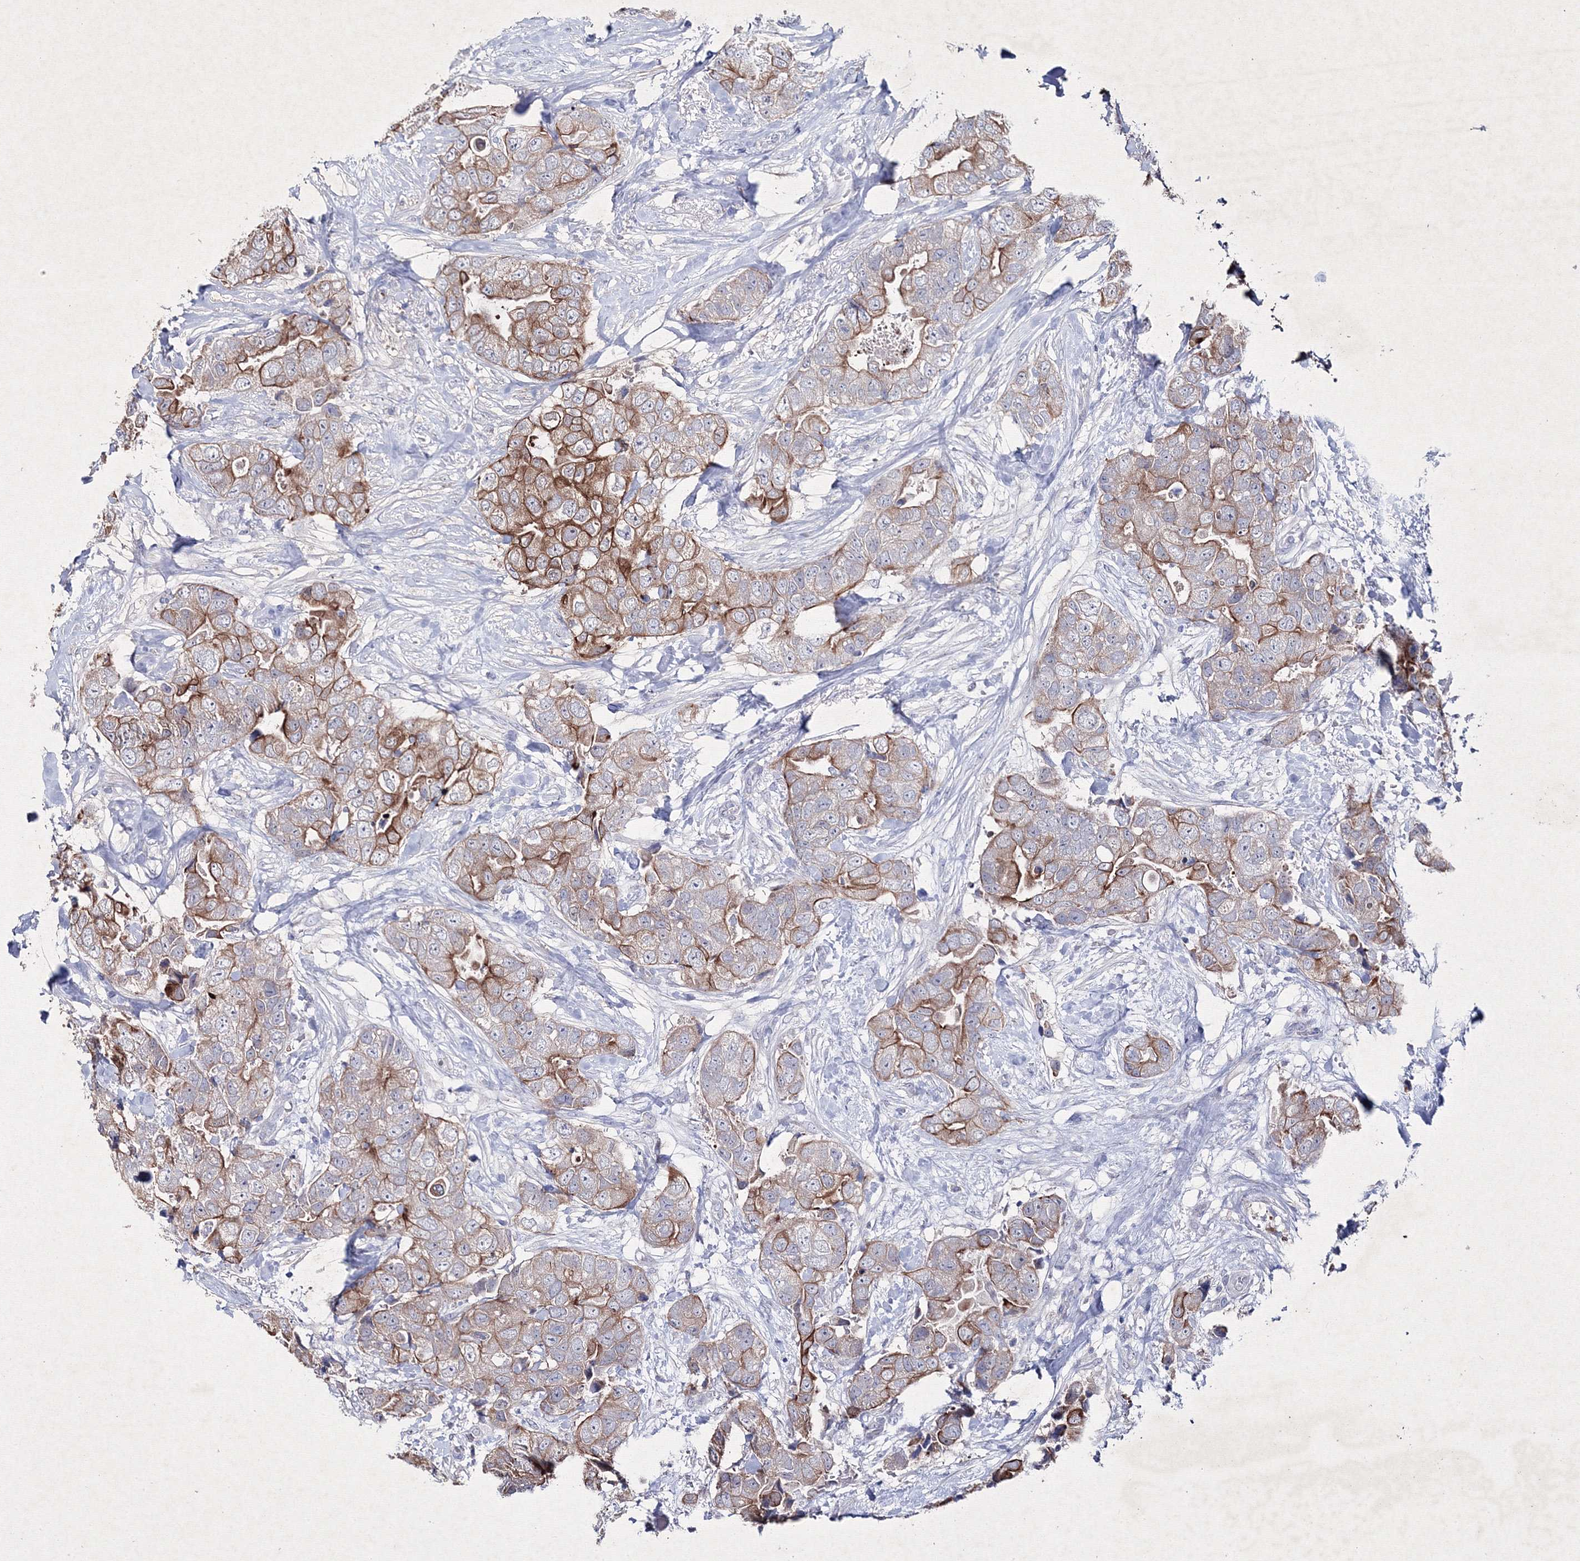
{"staining": {"intensity": "moderate", "quantity": ">75%", "location": "cytoplasmic/membranous"}, "tissue": "breast cancer", "cell_type": "Tumor cells", "image_type": "cancer", "snomed": [{"axis": "morphology", "description": "Duct carcinoma"}, {"axis": "topography", "description": "Breast"}], "caption": "Protein staining demonstrates moderate cytoplasmic/membranous staining in approximately >75% of tumor cells in breast cancer (intraductal carcinoma).", "gene": "SMIM29", "patient": {"sex": "female", "age": 62}}